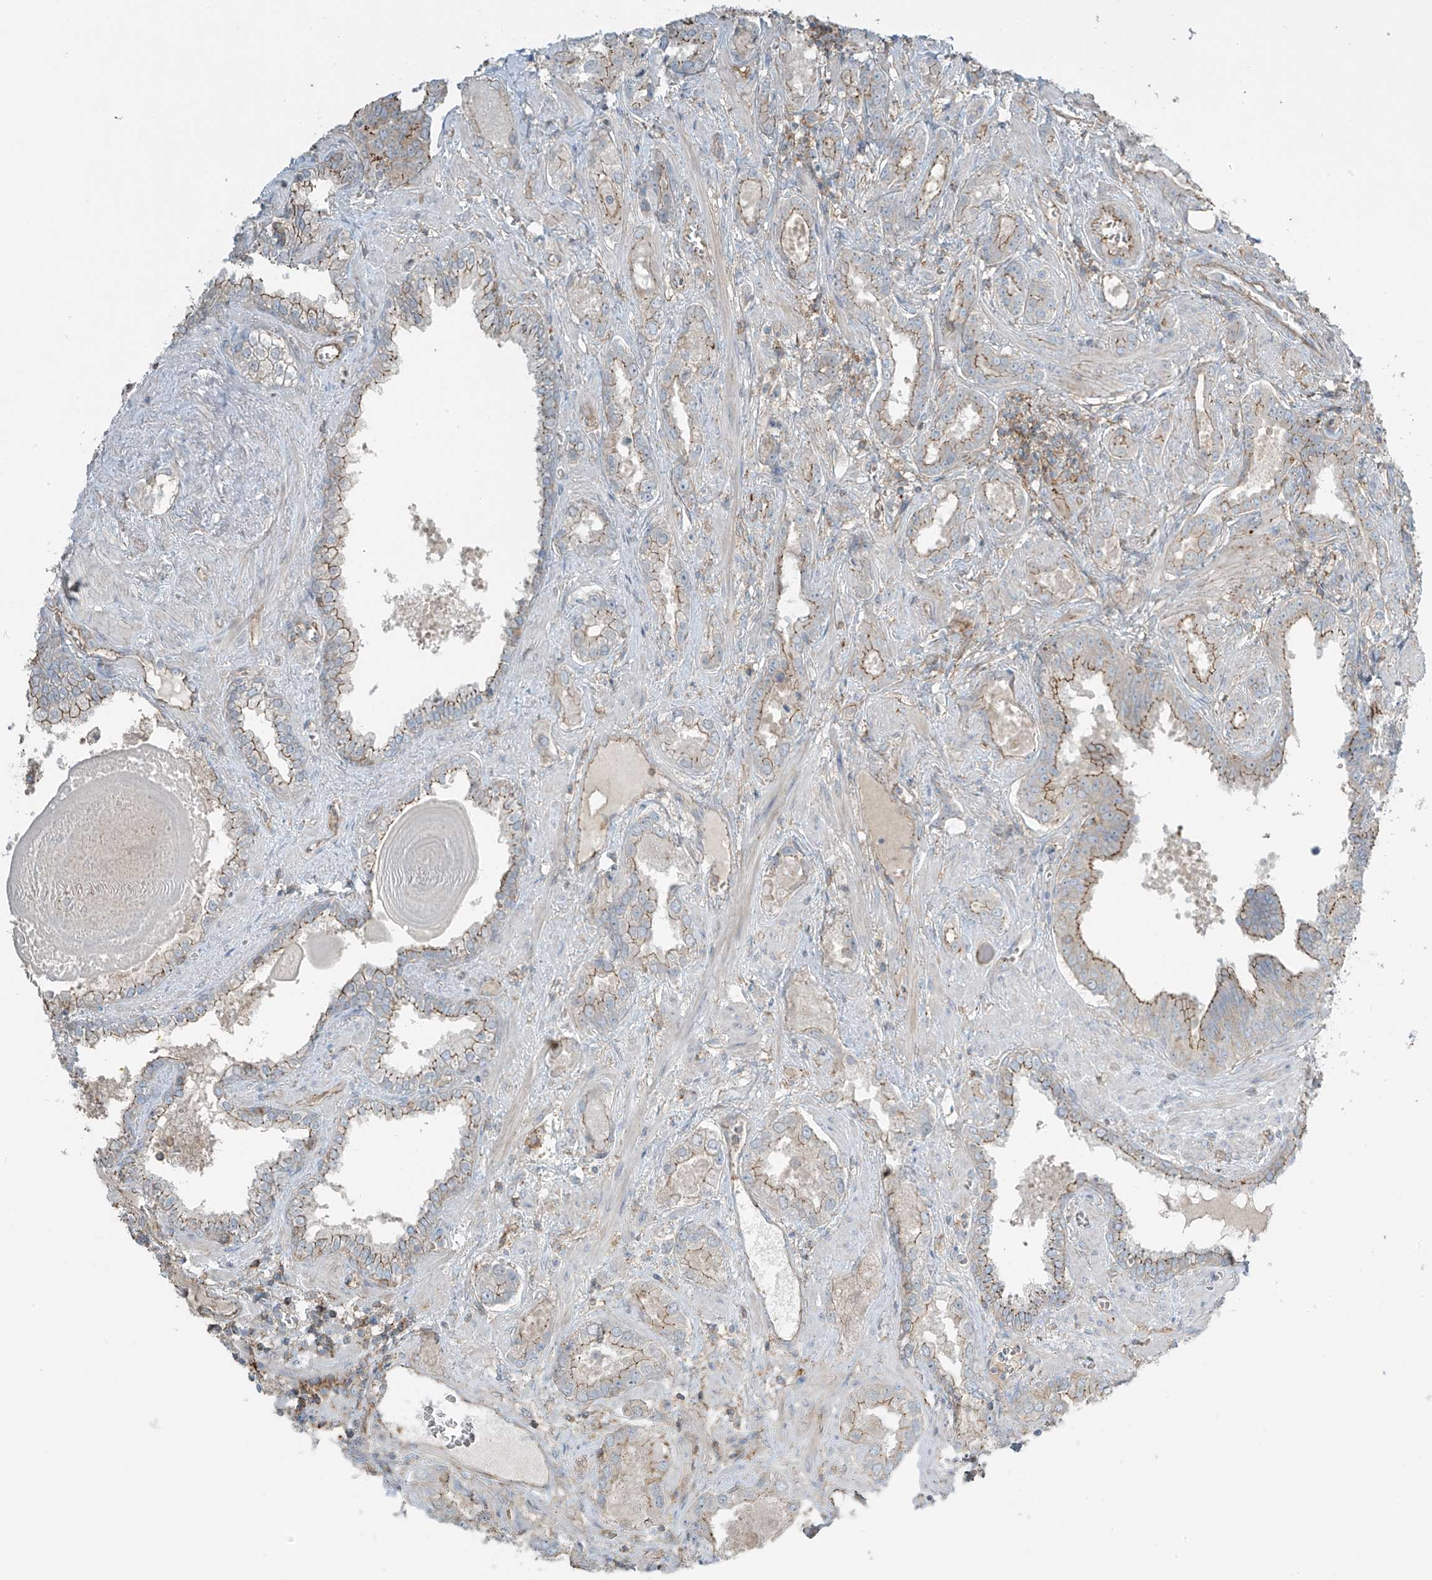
{"staining": {"intensity": "moderate", "quantity": ">75%", "location": "cytoplasmic/membranous"}, "tissue": "prostate cancer", "cell_type": "Tumor cells", "image_type": "cancer", "snomed": [{"axis": "morphology", "description": "Adenocarcinoma, High grade"}, {"axis": "topography", "description": "Prostate and seminal vesicle, NOS"}], "caption": "Human prostate cancer (high-grade adenocarcinoma) stained with a protein marker exhibits moderate staining in tumor cells.", "gene": "SLC9A2", "patient": {"sex": "male", "age": 67}}